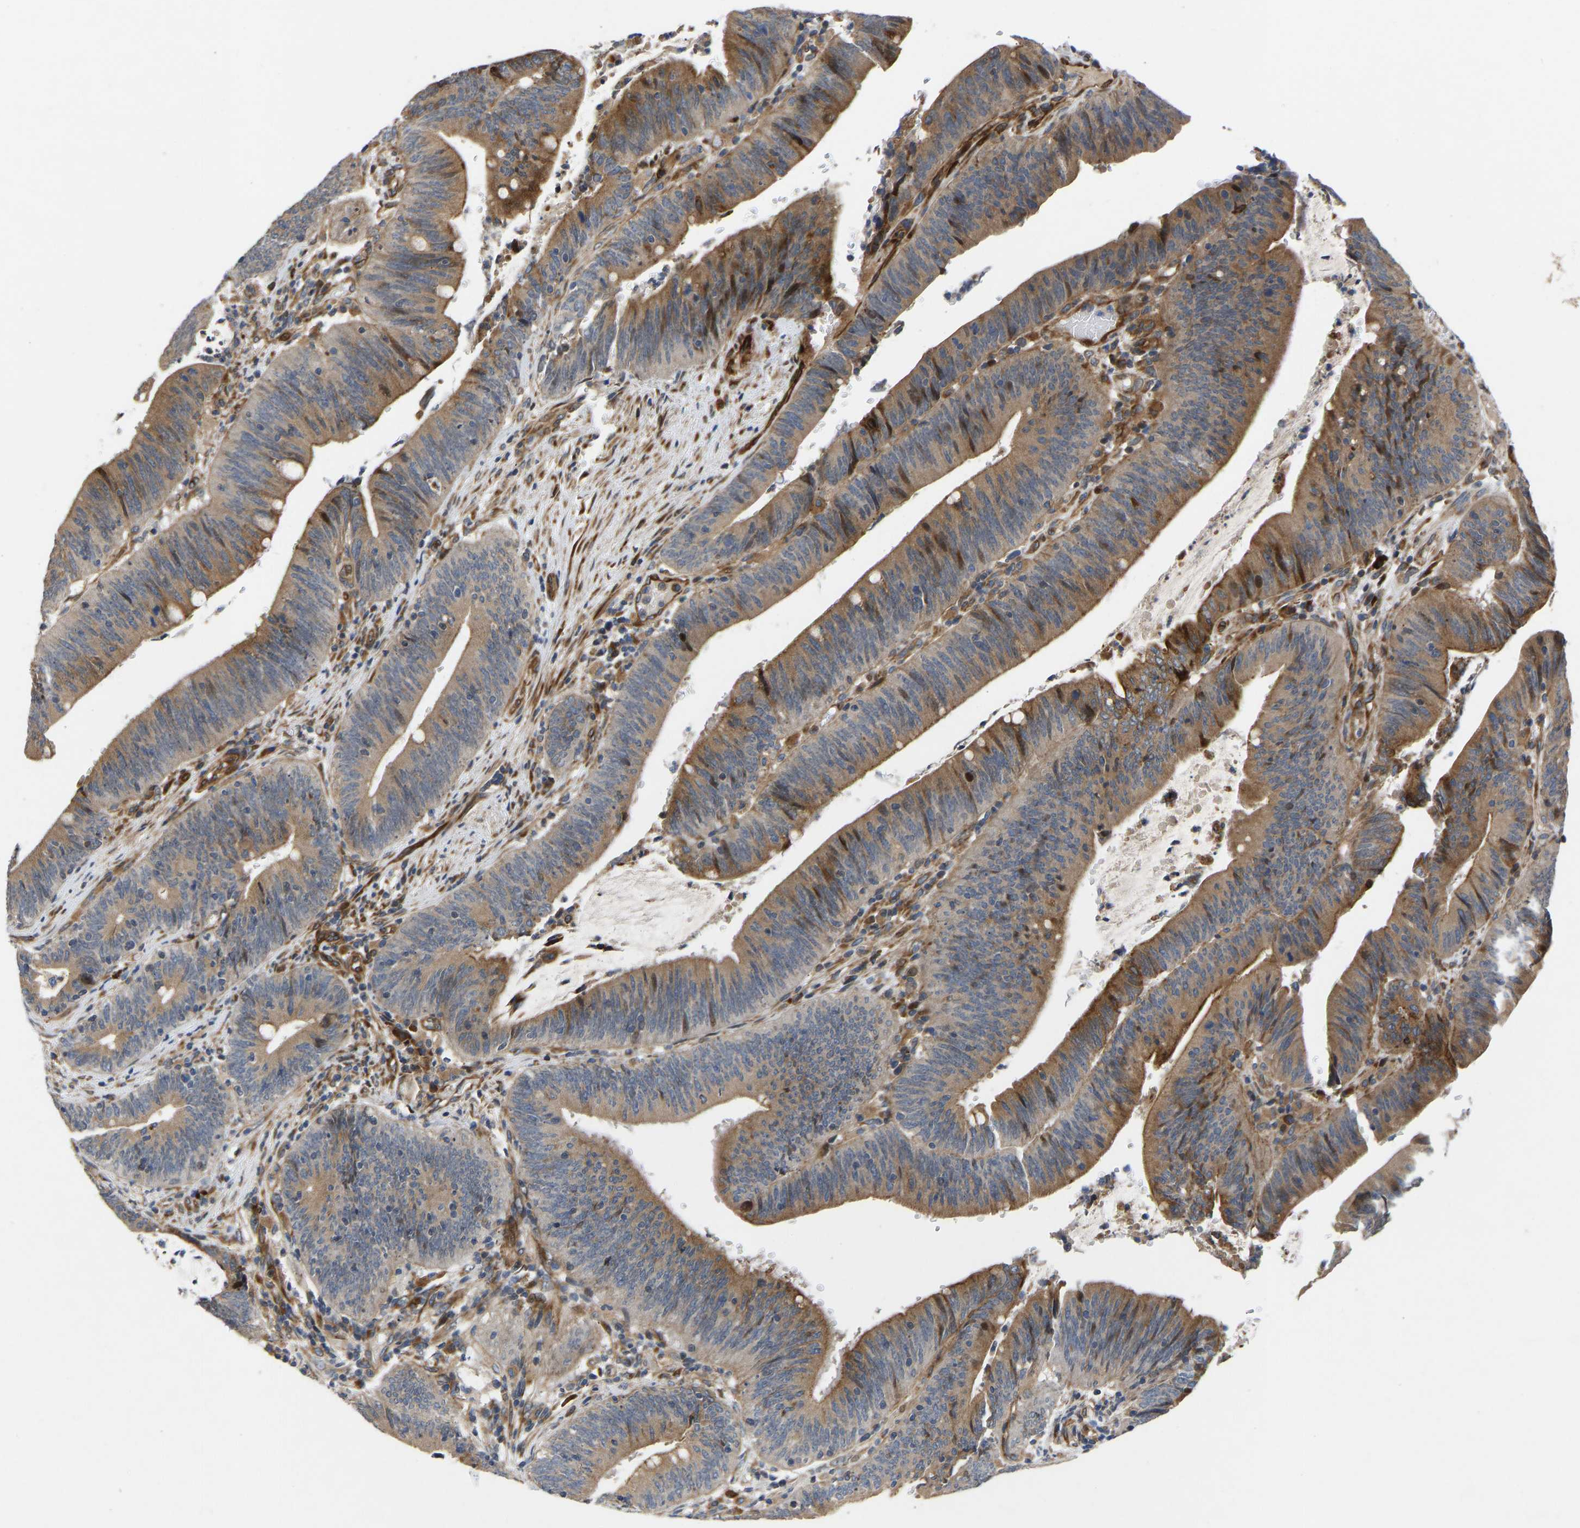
{"staining": {"intensity": "moderate", "quantity": ">75%", "location": "cytoplasmic/membranous"}, "tissue": "colorectal cancer", "cell_type": "Tumor cells", "image_type": "cancer", "snomed": [{"axis": "morphology", "description": "Normal tissue, NOS"}, {"axis": "morphology", "description": "Adenocarcinoma, NOS"}, {"axis": "topography", "description": "Rectum"}], "caption": "This is an image of IHC staining of colorectal adenocarcinoma, which shows moderate expression in the cytoplasmic/membranous of tumor cells.", "gene": "TMEM38B", "patient": {"sex": "female", "age": 66}}